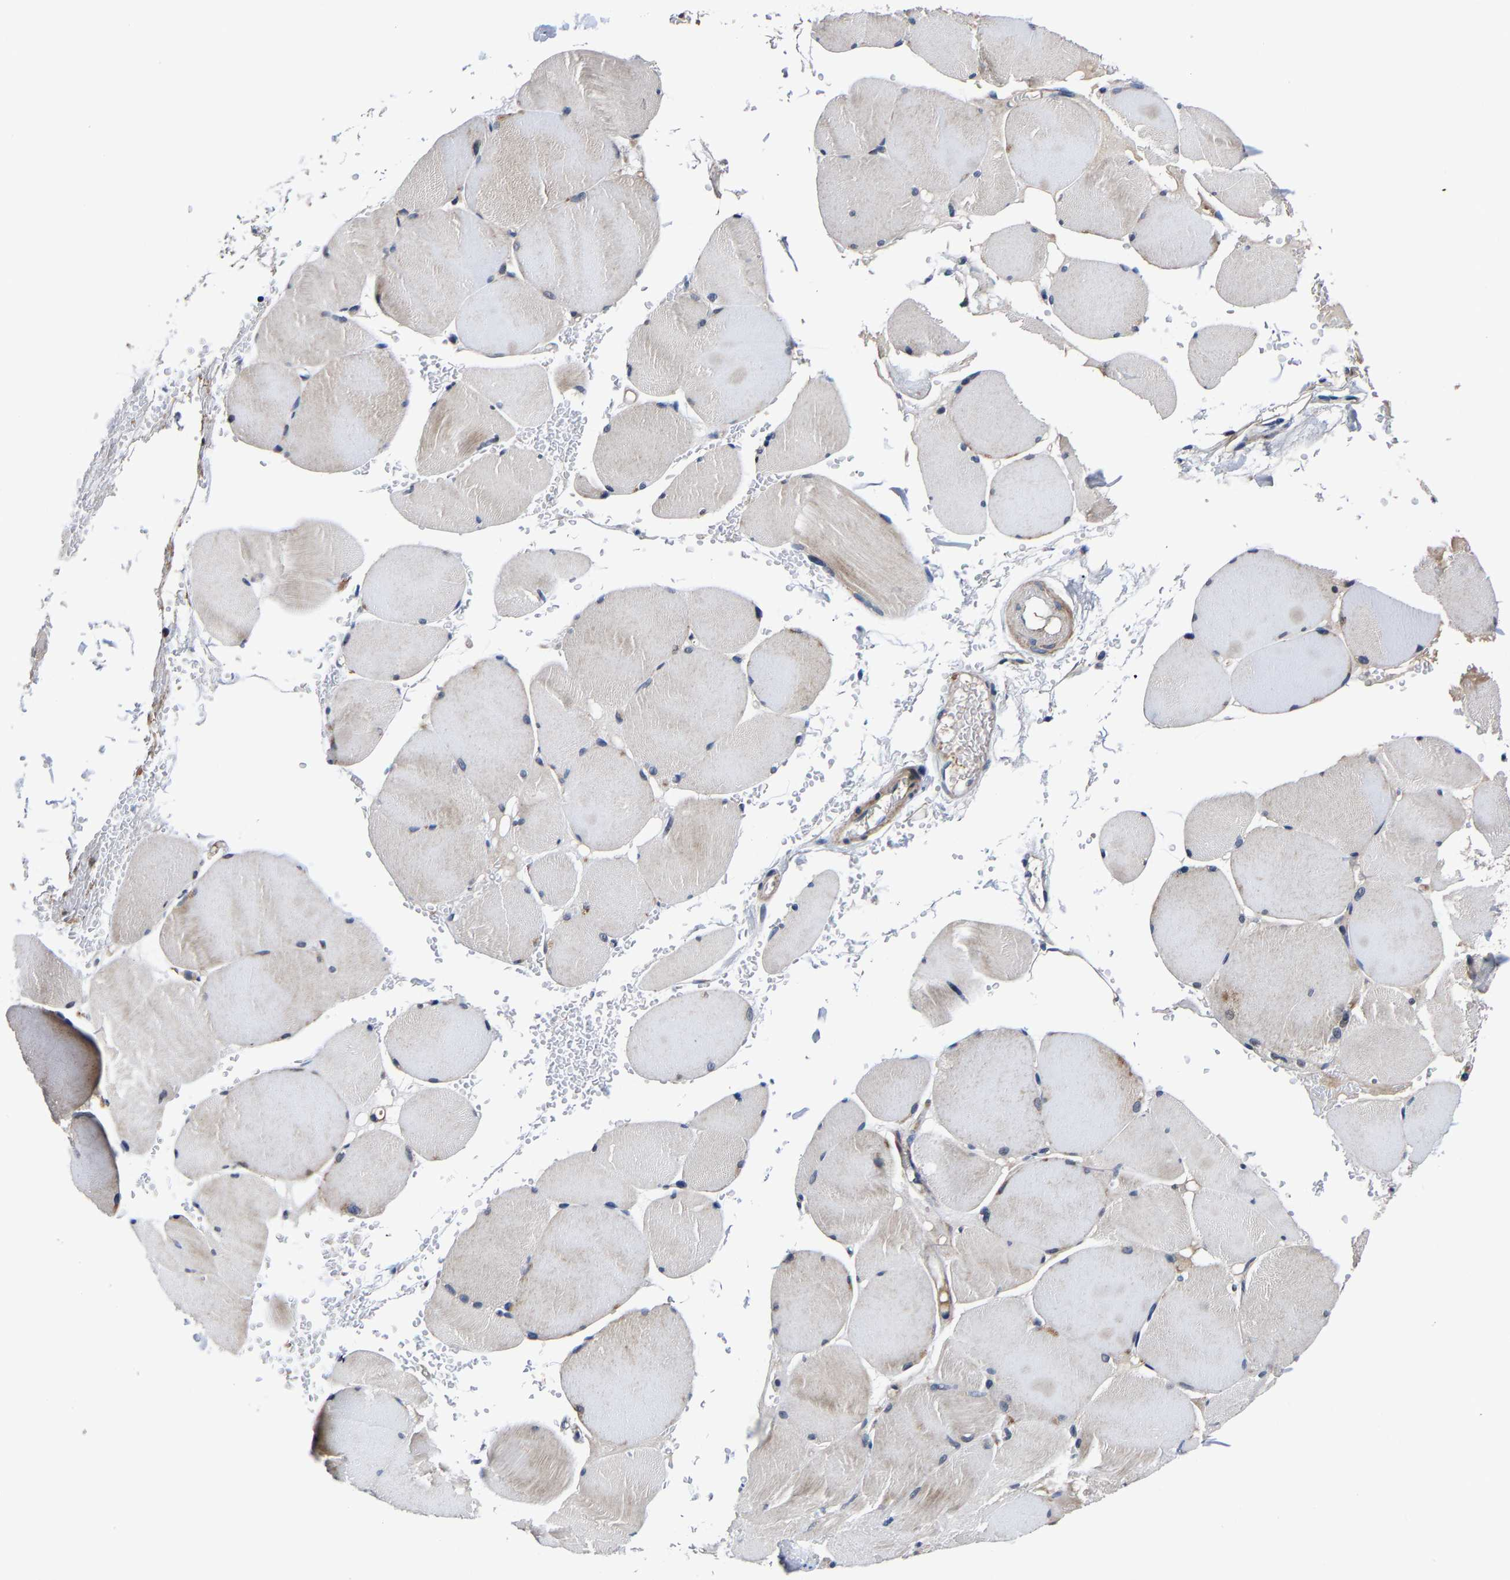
{"staining": {"intensity": "weak", "quantity": "<25%", "location": "cytoplasmic/membranous"}, "tissue": "skeletal muscle", "cell_type": "Myocytes", "image_type": "normal", "snomed": [{"axis": "morphology", "description": "Normal tissue, NOS"}, {"axis": "topography", "description": "Skin"}, {"axis": "topography", "description": "Skeletal muscle"}], "caption": "Immunohistochemical staining of normal human skeletal muscle reveals no significant staining in myocytes.", "gene": "SLC12A2", "patient": {"sex": "male", "age": 83}}